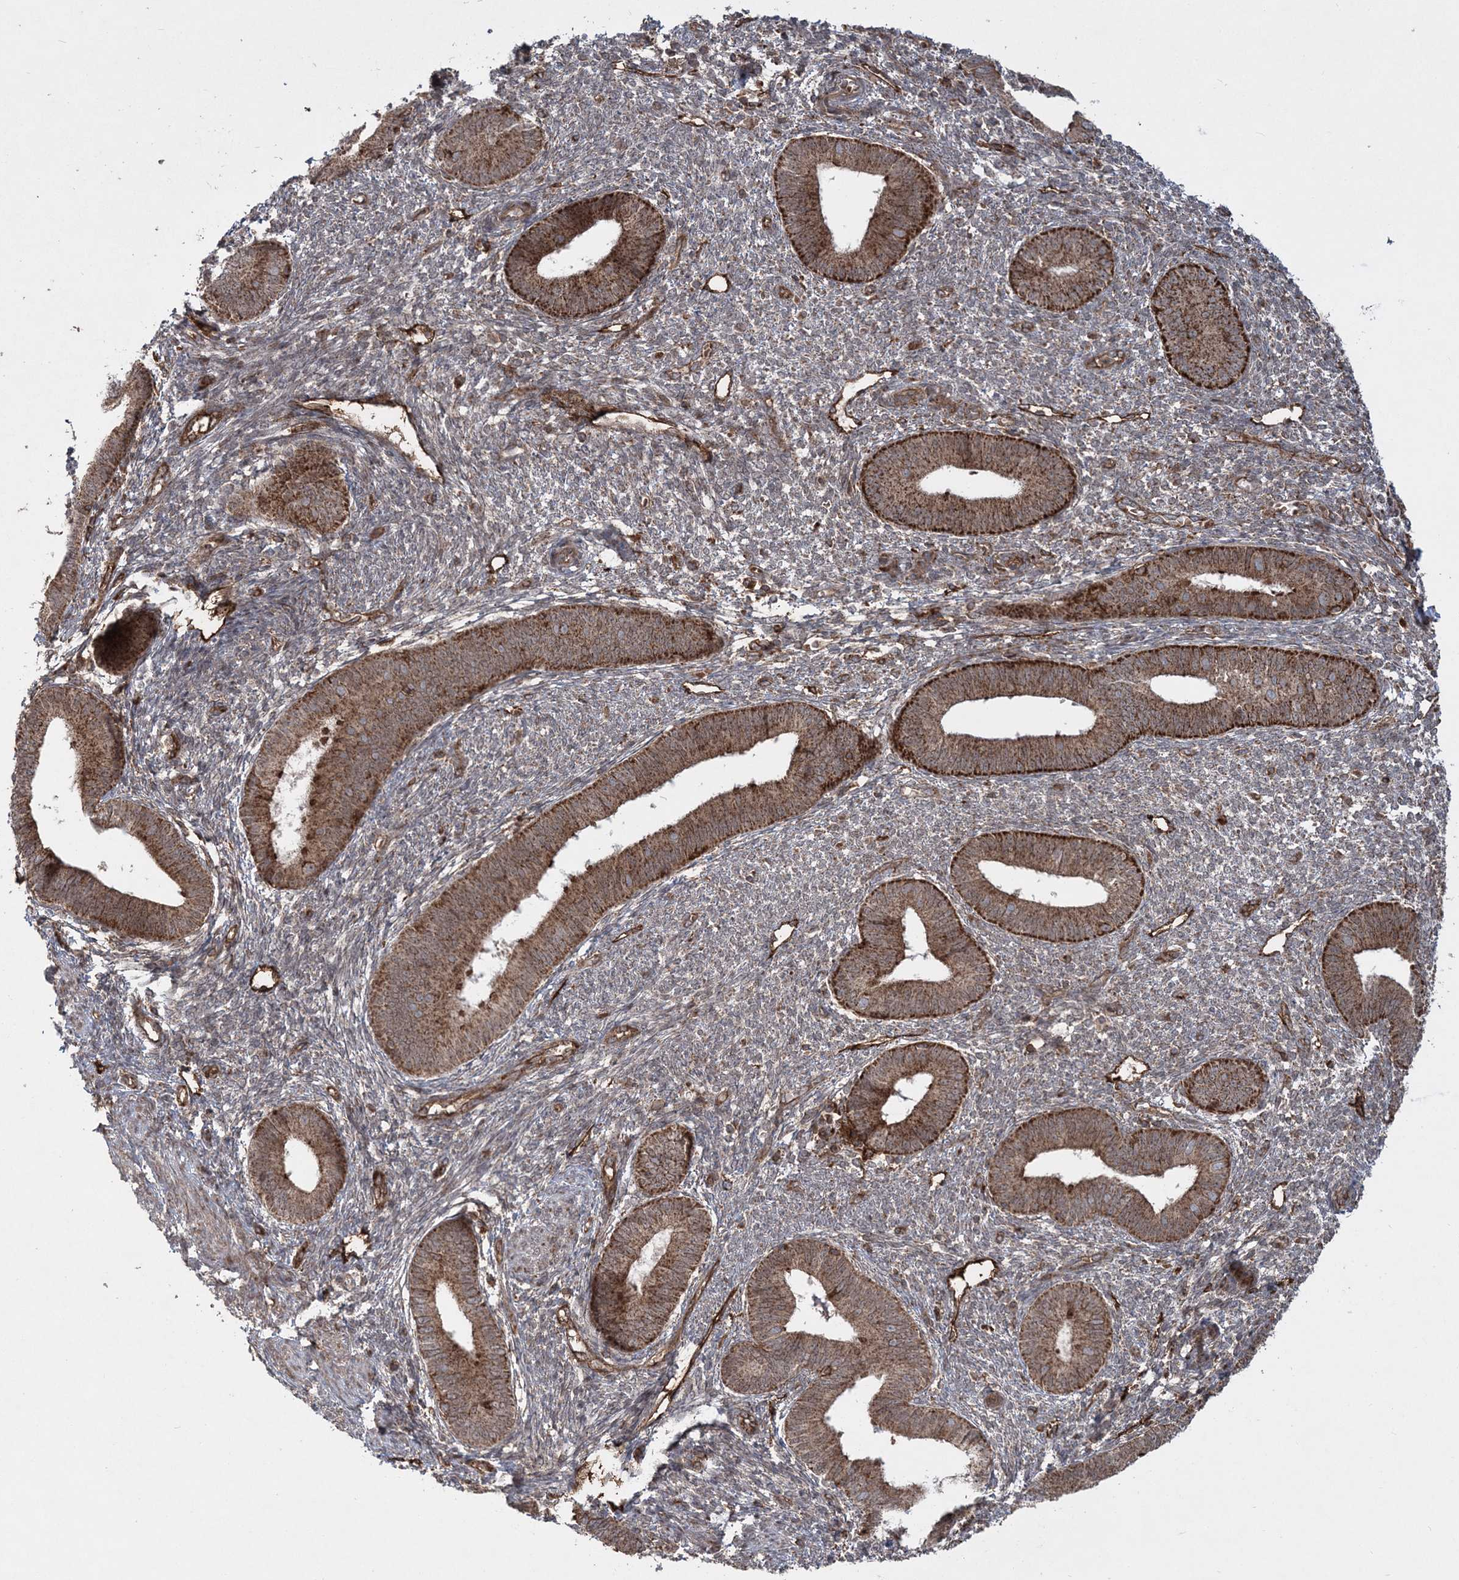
{"staining": {"intensity": "moderate", "quantity": "25%-75%", "location": "cytoplasmic/membranous"}, "tissue": "endometrium", "cell_type": "Cells in endometrial stroma", "image_type": "normal", "snomed": [{"axis": "morphology", "description": "Normal tissue, NOS"}, {"axis": "topography", "description": "Endometrium"}], "caption": "High-magnification brightfield microscopy of benign endometrium stained with DAB (3,3'-diaminobenzidine) (brown) and counterstained with hematoxylin (blue). cells in endometrial stroma exhibit moderate cytoplasmic/membranous staining is seen in approximately25%-75% of cells.", "gene": "LRPPRC", "patient": {"sex": "female", "age": 46}}